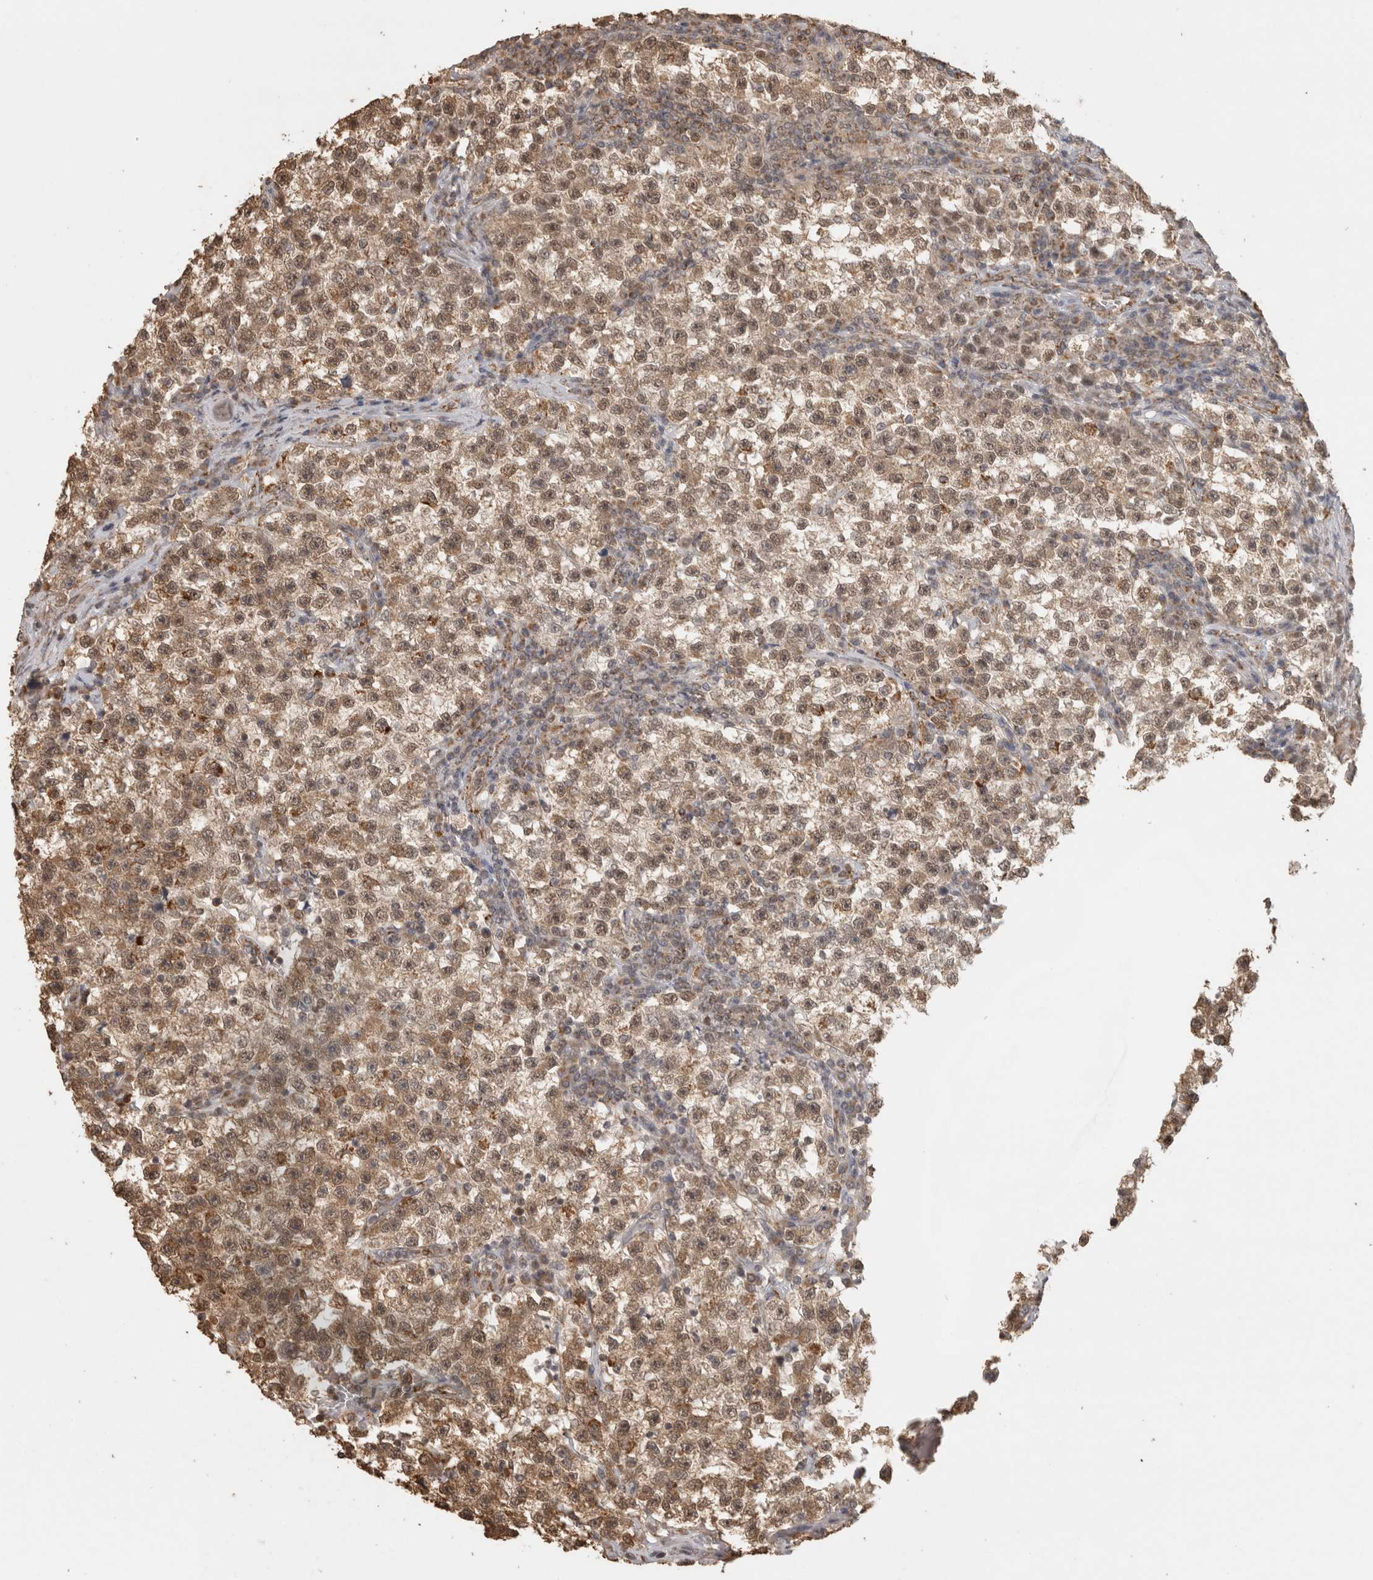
{"staining": {"intensity": "moderate", "quantity": ">75%", "location": "cytoplasmic/membranous,nuclear"}, "tissue": "testis cancer", "cell_type": "Tumor cells", "image_type": "cancer", "snomed": [{"axis": "morphology", "description": "Seminoma, NOS"}, {"axis": "topography", "description": "Testis"}], "caption": "IHC of human seminoma (testis) demonstrates medium levels of moderate cytoplasmic/membranous and nuclear staining in about >75% of tumor cells. The protein is shown in brown color, while the nuclei are stained blue.", "gene": "BNIP3L", "patient": {"sex": "male", "age": 22}}